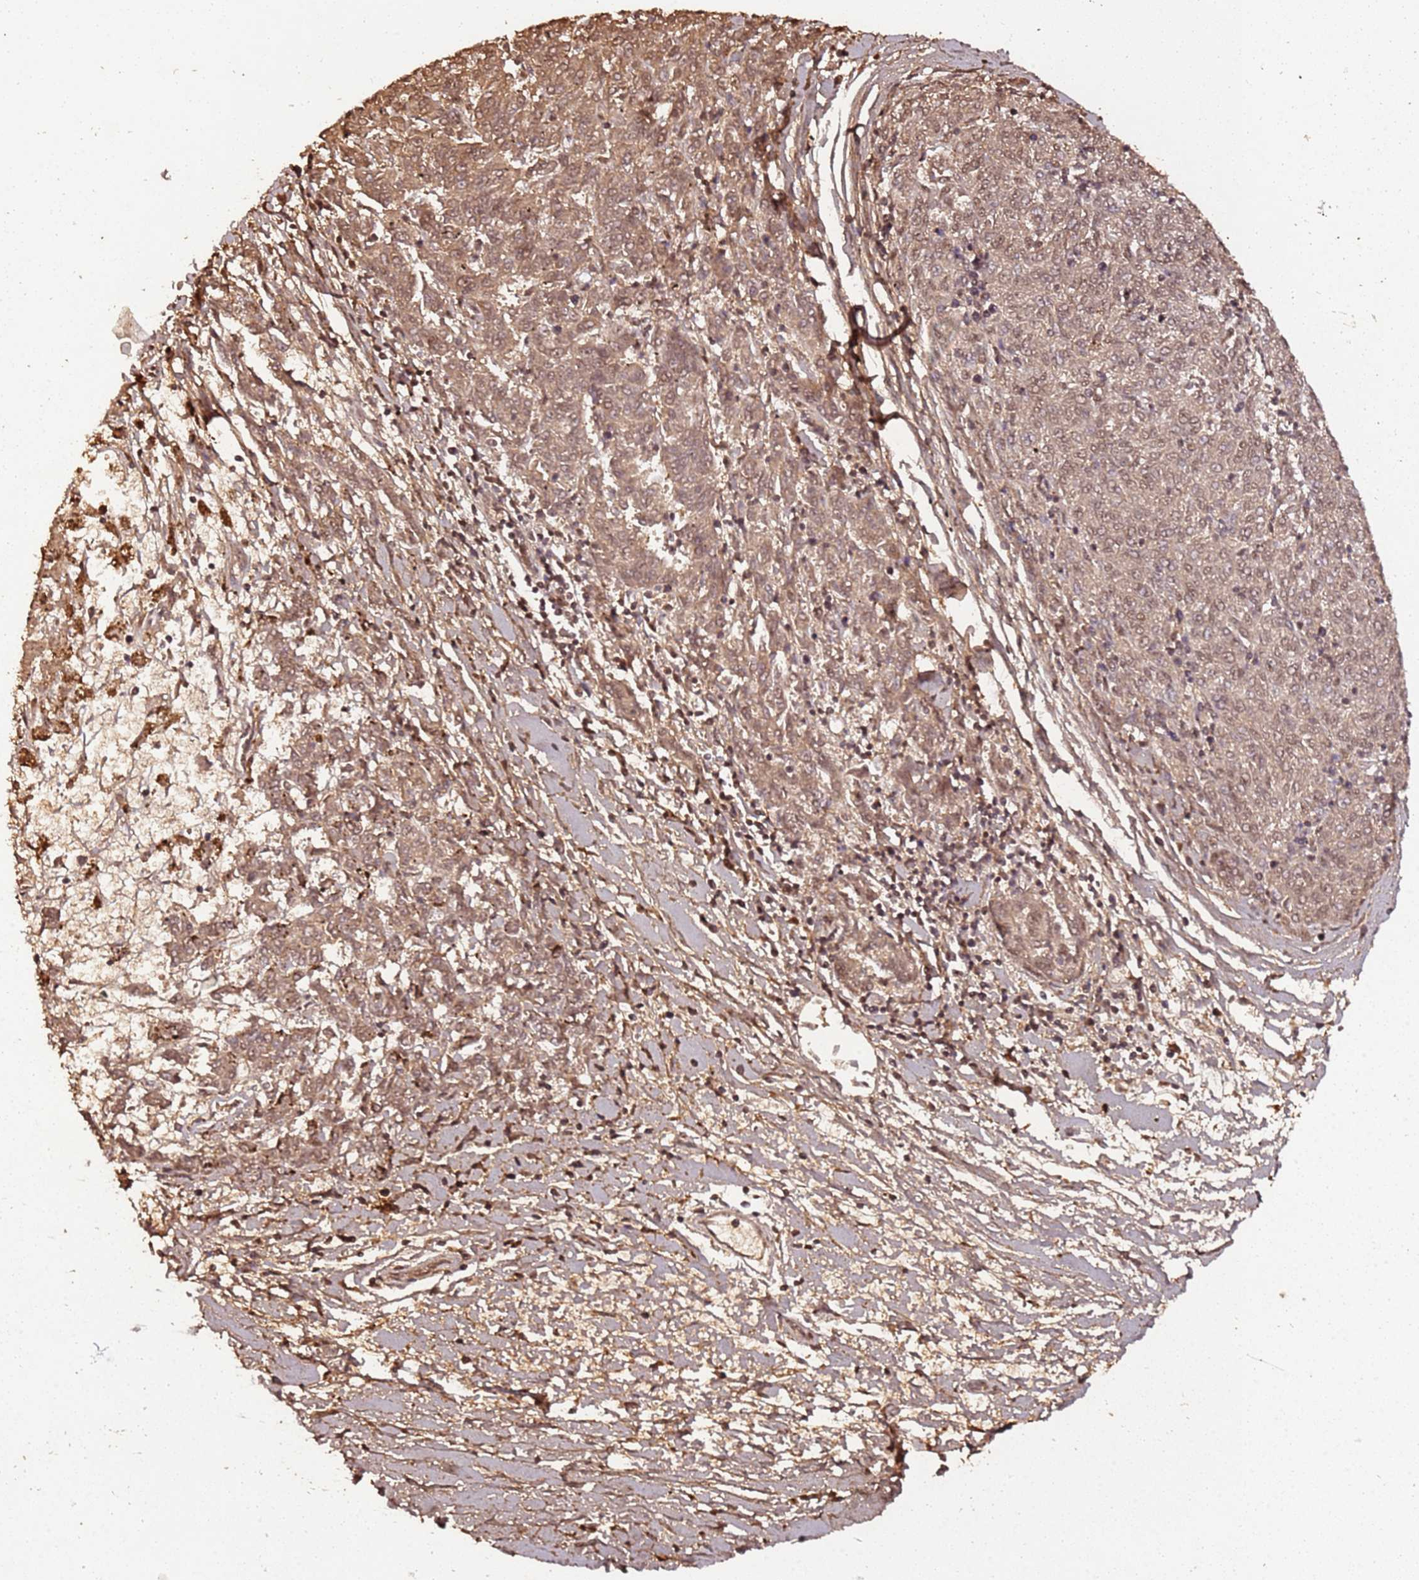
{"staining": {"intensity": "weak", "quantity": ">75%", "location": "cytoplasmic/membranous,nuclear"}, "tissue": "melanoma", "cell_type": "Tumor cells", "image_type": "cancer", "snomed": [{"axis": "morphology", "description": "Malignant melanoma, NOS"}, {"axis": "topography", "description": "Skin"}], "caption": "Immunohistochemical staining of human malignant melanoma exhibits low levels of weak cytoplasmic/membranous and nuclear protein staining in approximately >75% of tumor cells.", "gene": "COL1A2", "patient": {"sex": "female", "age": 72}}